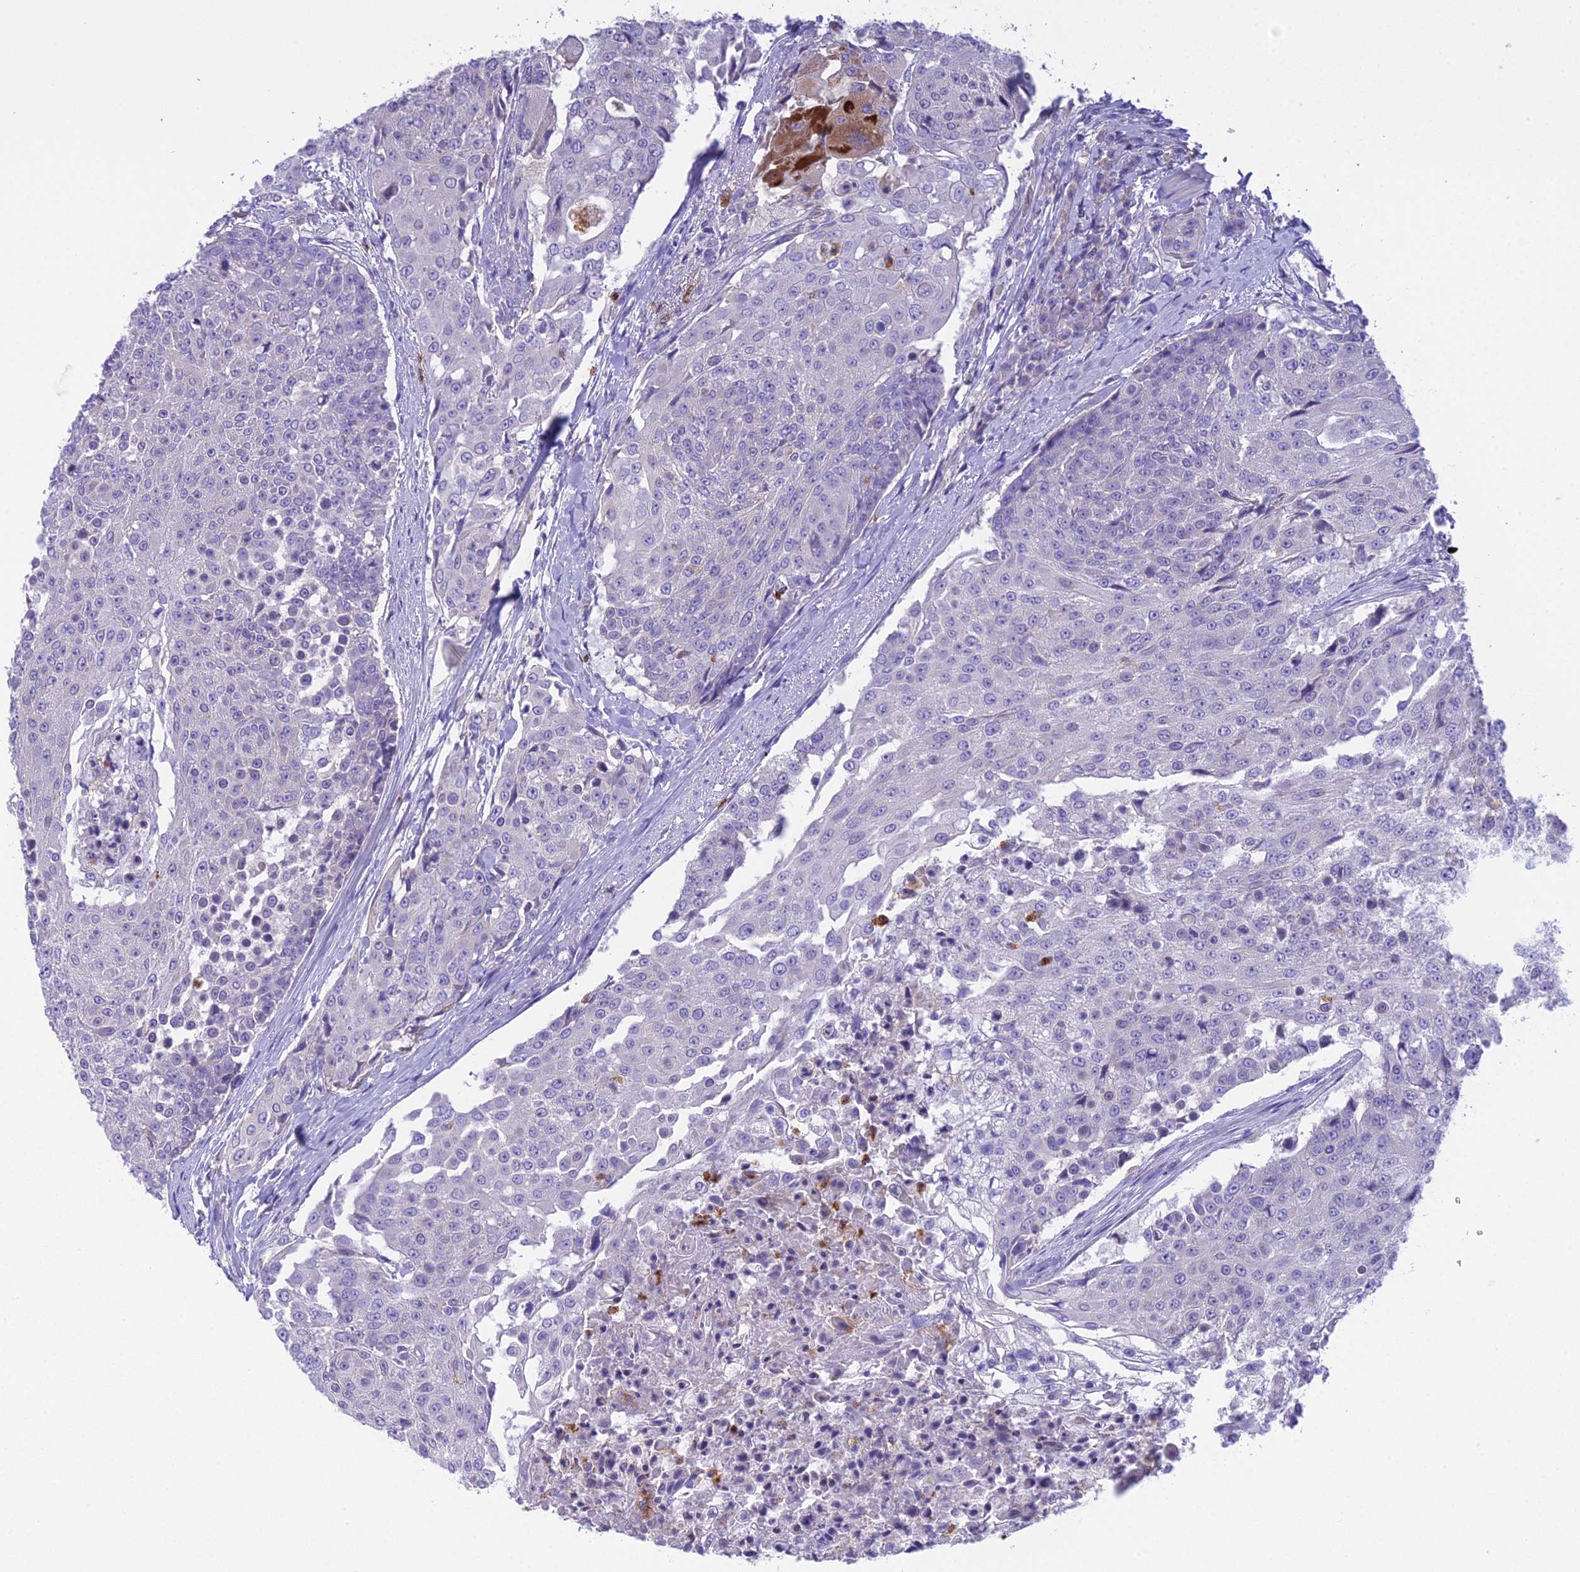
{"staining": {"intensity": "negative", "quantity": "none", "location": "none"}, "tissue": "urothelial cancer", "cell_type": "Tumor cells", "image_type": "cancer", "snomed": [{"axis": "morphology", "description": "Urothelial carcinoma, High grade"}, {"axis": "topography", "description": "Urinary bladder"}], "caption": "Immunohistochemistry (IHC) of urothelial carcinoma (high-grade) reveals no expression in tumor cells.", "gene": "KIAA0408", "patient": {"sex": "female", "age": 63}}